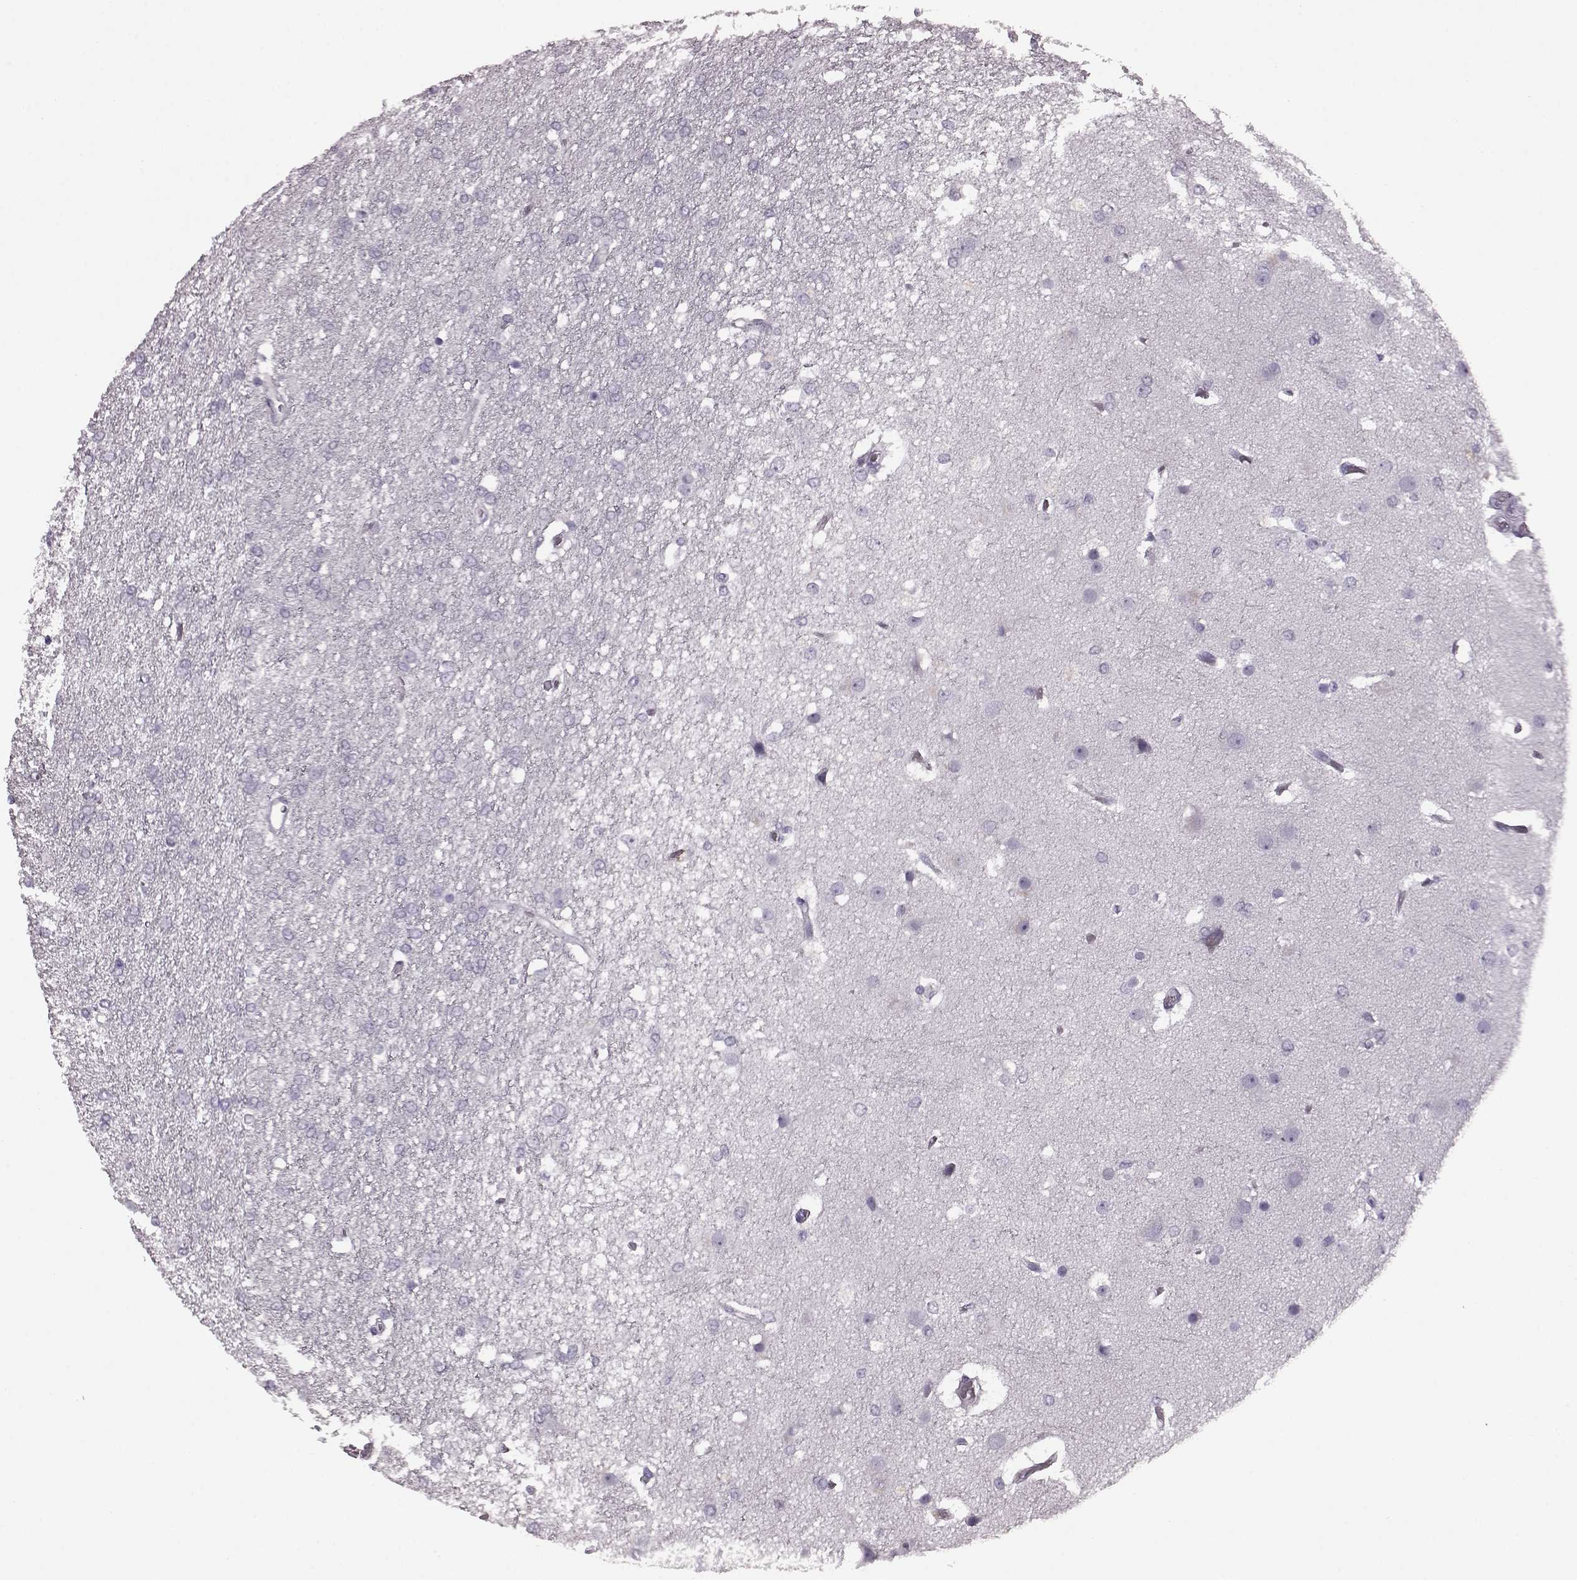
{"staining": {"intensity": "negative", "quantity": "none", "location": "none"}, "tissue": "glioma", "cell_type": "Tumor cells", "image_type": "cancer", "snomed": [{"axis": "morphology", "description": "Glioma, malignant, High grade"}, {"axis": "topography", "description": "Brain"}], "caption": "The immunohistochemistry photomicrograph has no significant expression in tumor cells of malignant glioma (high-grade) tissue.", "gene": "CRYBA2", "patient": {"sex": "female", "age": 61}}